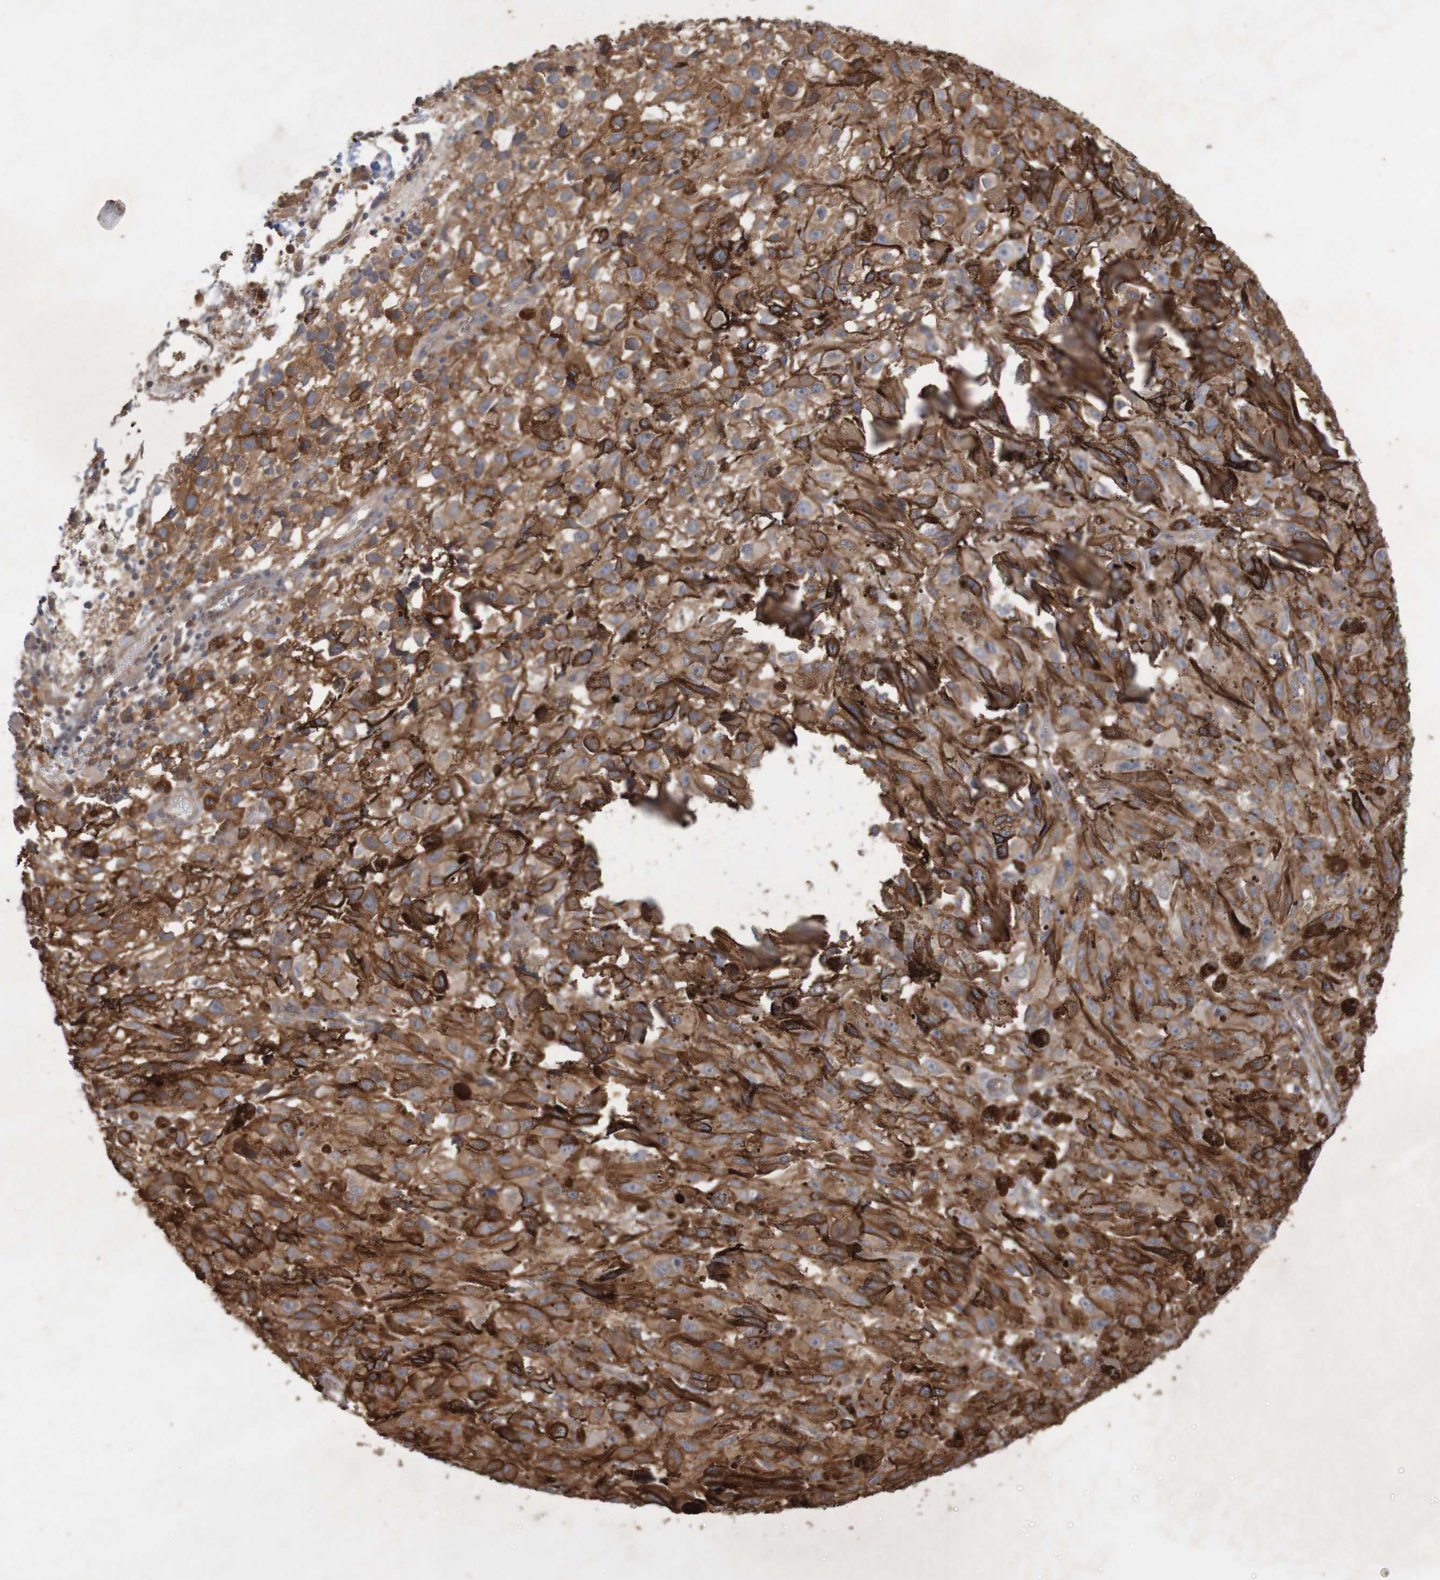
{"staining": {"intensity": "moderate", "quantity": ">75%", "location": "cytoplasmic/membranous"}, "tissue": "melanoma", "cell_type": "Tumor cells", "image_type": "cancer", "snomed": [{"axis": "morphology", "description": "Malignant melanoma, NOS"}, {"axis": "topography", "description": "Skin"}], "caption": "Immunohistochemical staining of malignant melanoma reveals medium levels of moderate cytoplasmic/membranous protein staining in approximately >75% of tumor cells.", "gene": "ARHGEF11", "patient": {"sex": "female", "age": 104}}